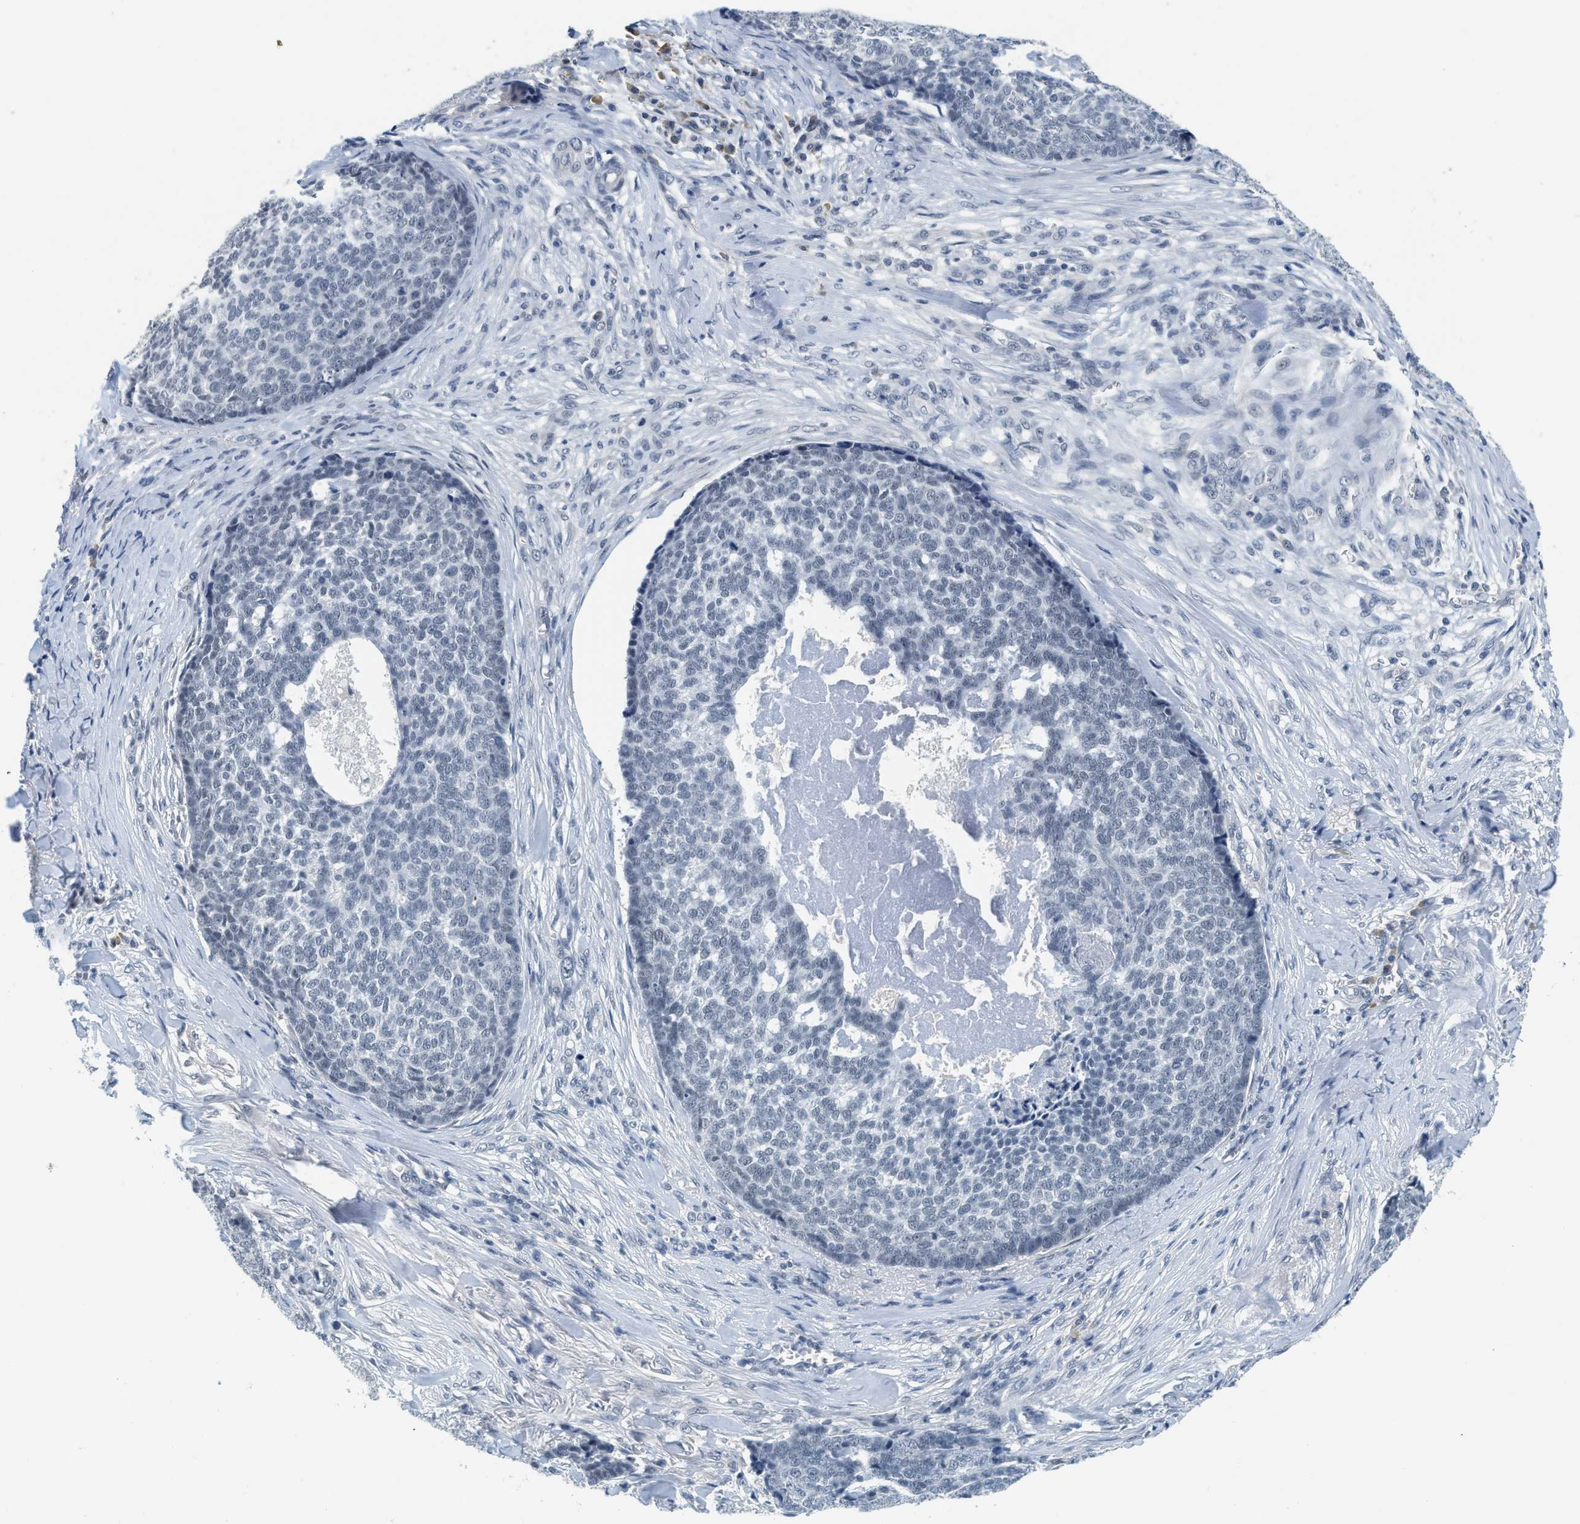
{"staining": {"intensity": "negative", "quantity": "none", "location": "none"}, "tissue": "skin cancer", "cell_type": "Tumor cells", "image_type": "cancer", "snomed": [{"axis": "morphology", "description": "Basal cell carcinoma"}, {"axis": "topography", "description": "Skin"}], "caption": "Immunohistochemistry histopathology image of skin cancer stained for a protein (brown), which demonstrates no positivity in tumor cells.", "gene": "MZF1", "patient": {"sex": "male", "age": 84}}